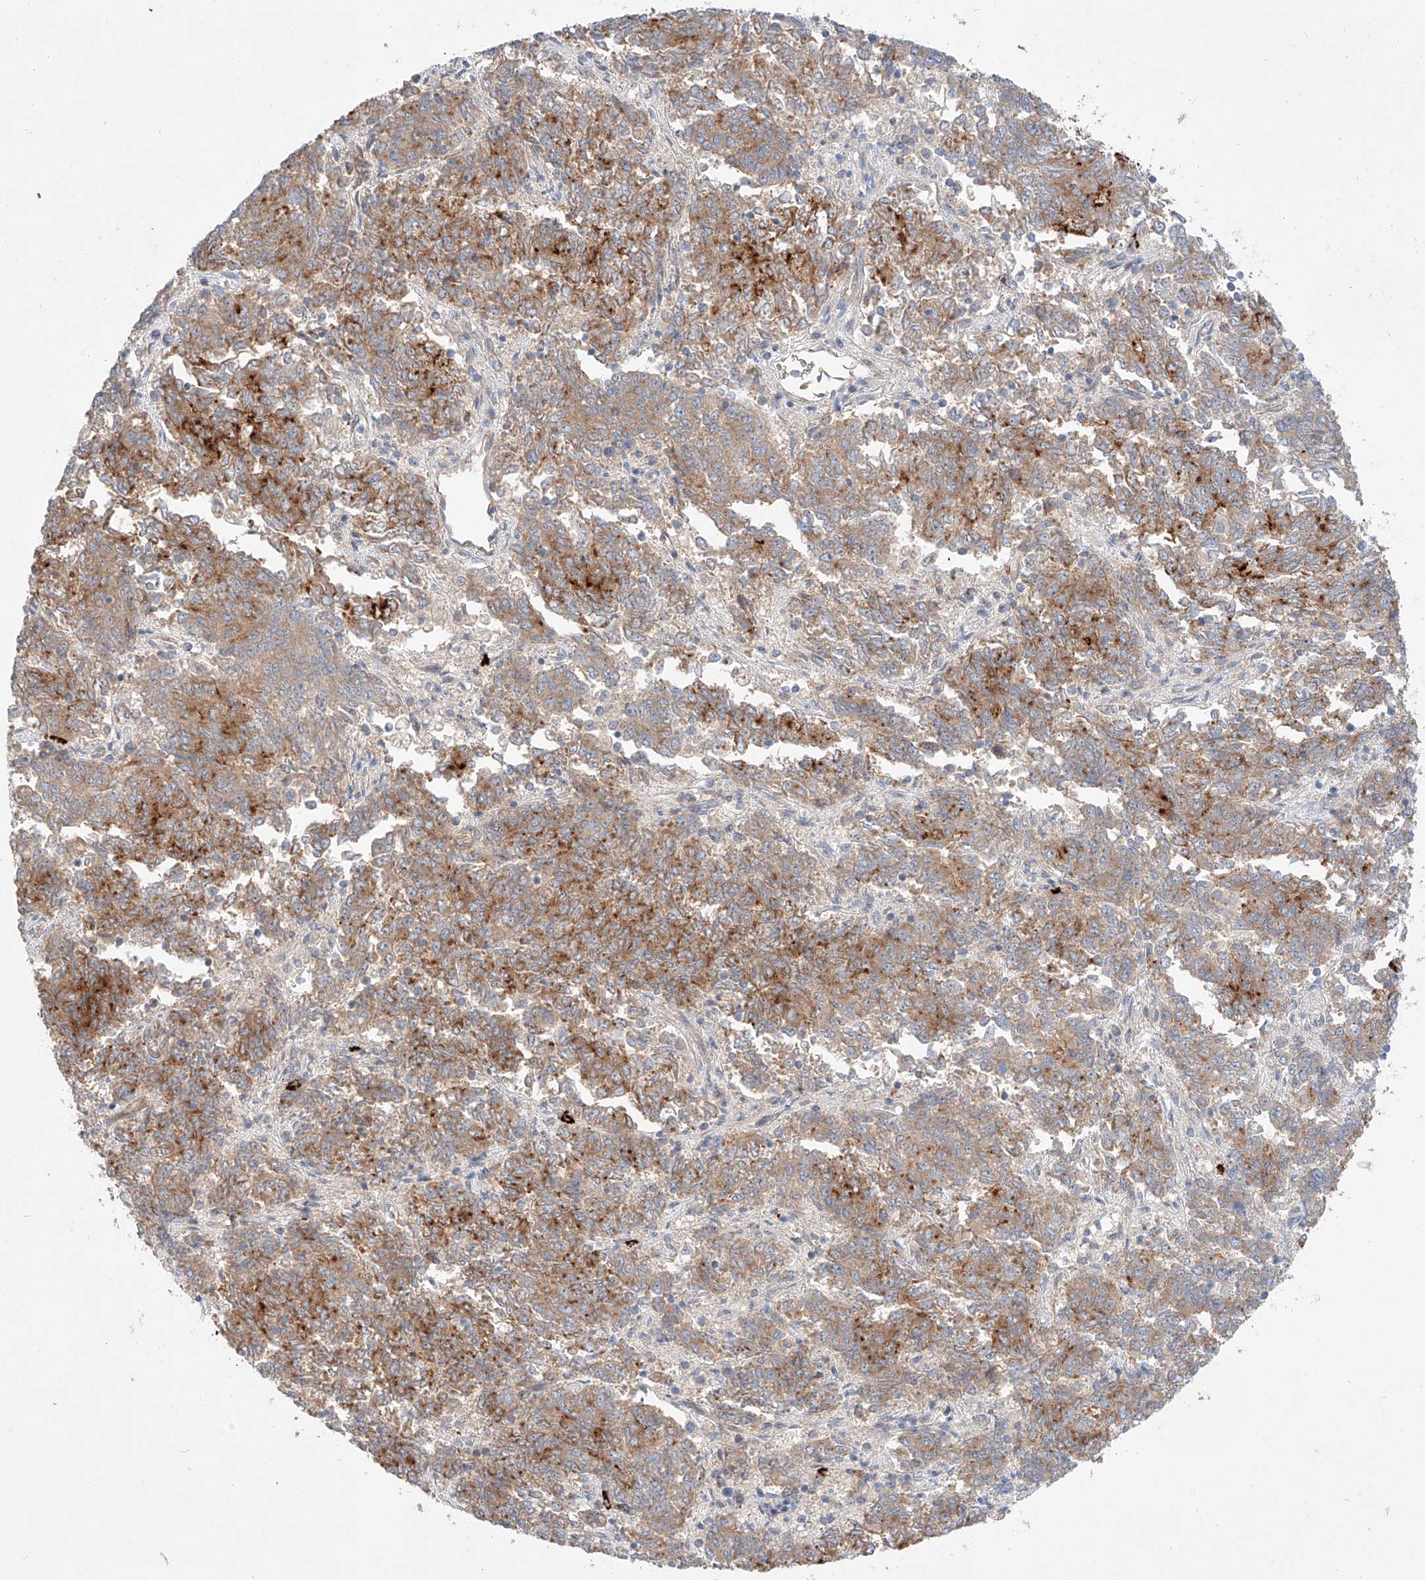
{"staining": {"intensity": "strong", "quantity": "25%-75%", "location": "cytoplasmic/membranous"}, "tissue": "endometrial cancer", "cell_type": "Tumor cells", "image_type": "cancer", "snomed": [{"axis": "morphology", "description": "Adenocarcinoma, NOS"}, {"axis": "topography", "description": "Endometrium"}], "caption": "This is an image of immunohistochemistry (IHC) staining of endometrial adenocarcinoma, which shows strong positivity in the cytoplasmic/membranous of tumor cells.", "gene": "MINDY4", "patient": {"sex": "female", "age": 80}}